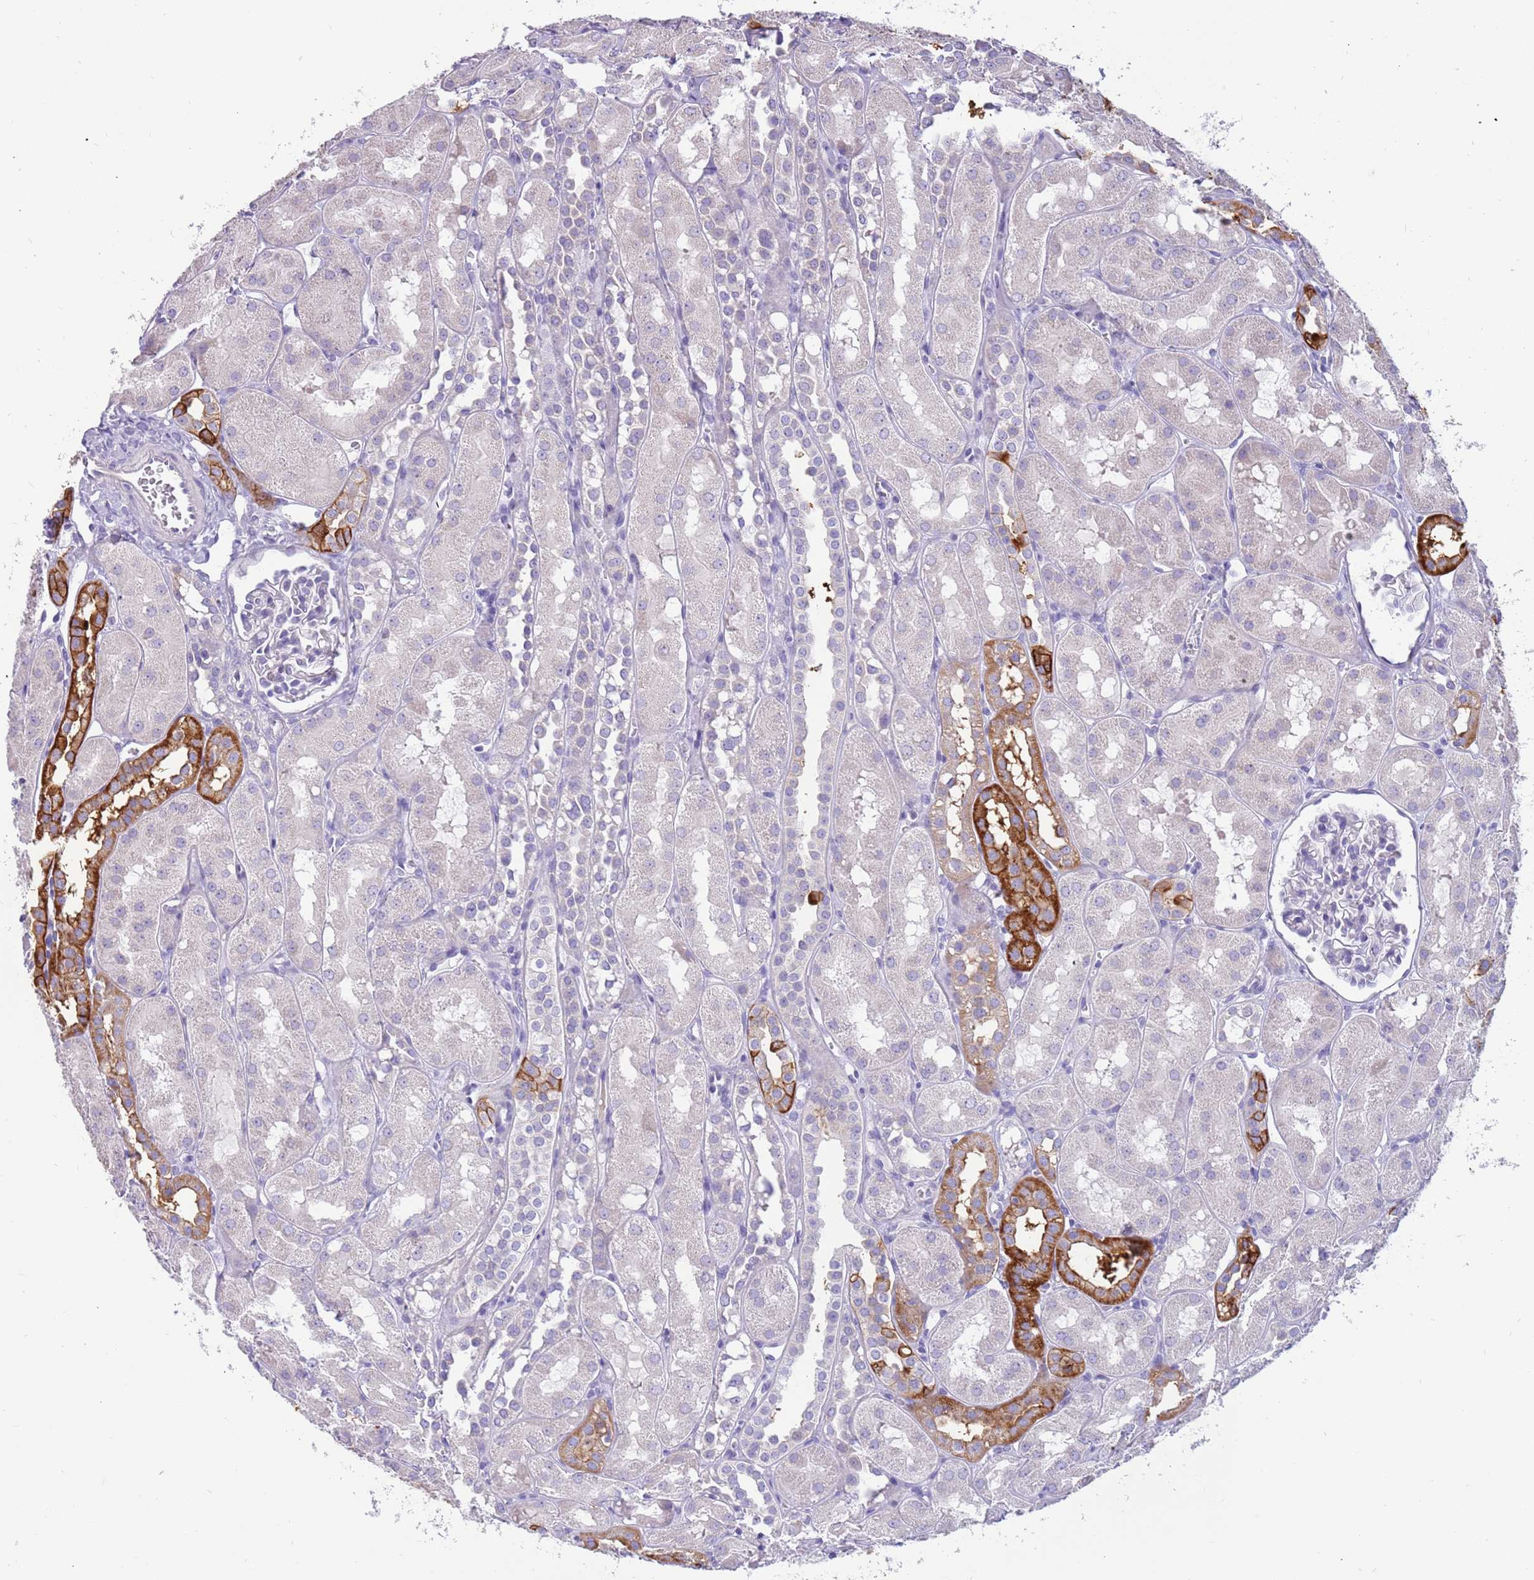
{"staining": {"intensity": "negative", "quantity": "none", "location": "none"}, "tissue": "kidney", "cell_type": "Cells in glomeruli", "image_type": "normal", "snomed": [{"axis": "morphology", "description": "Normal tissue, NOS"}, {"axis": "topography", "description": "Kidney"}, {"axis": "topography", "description": "Urinary bladder"}], "caption": "Immunohistochemistry histopathology image of normal kidney stained for a protein (brown), which demonstrates no expression in cells in glomeruli.", "gene": "RHCG", "patient": {"sex": "male", "age": 16}}